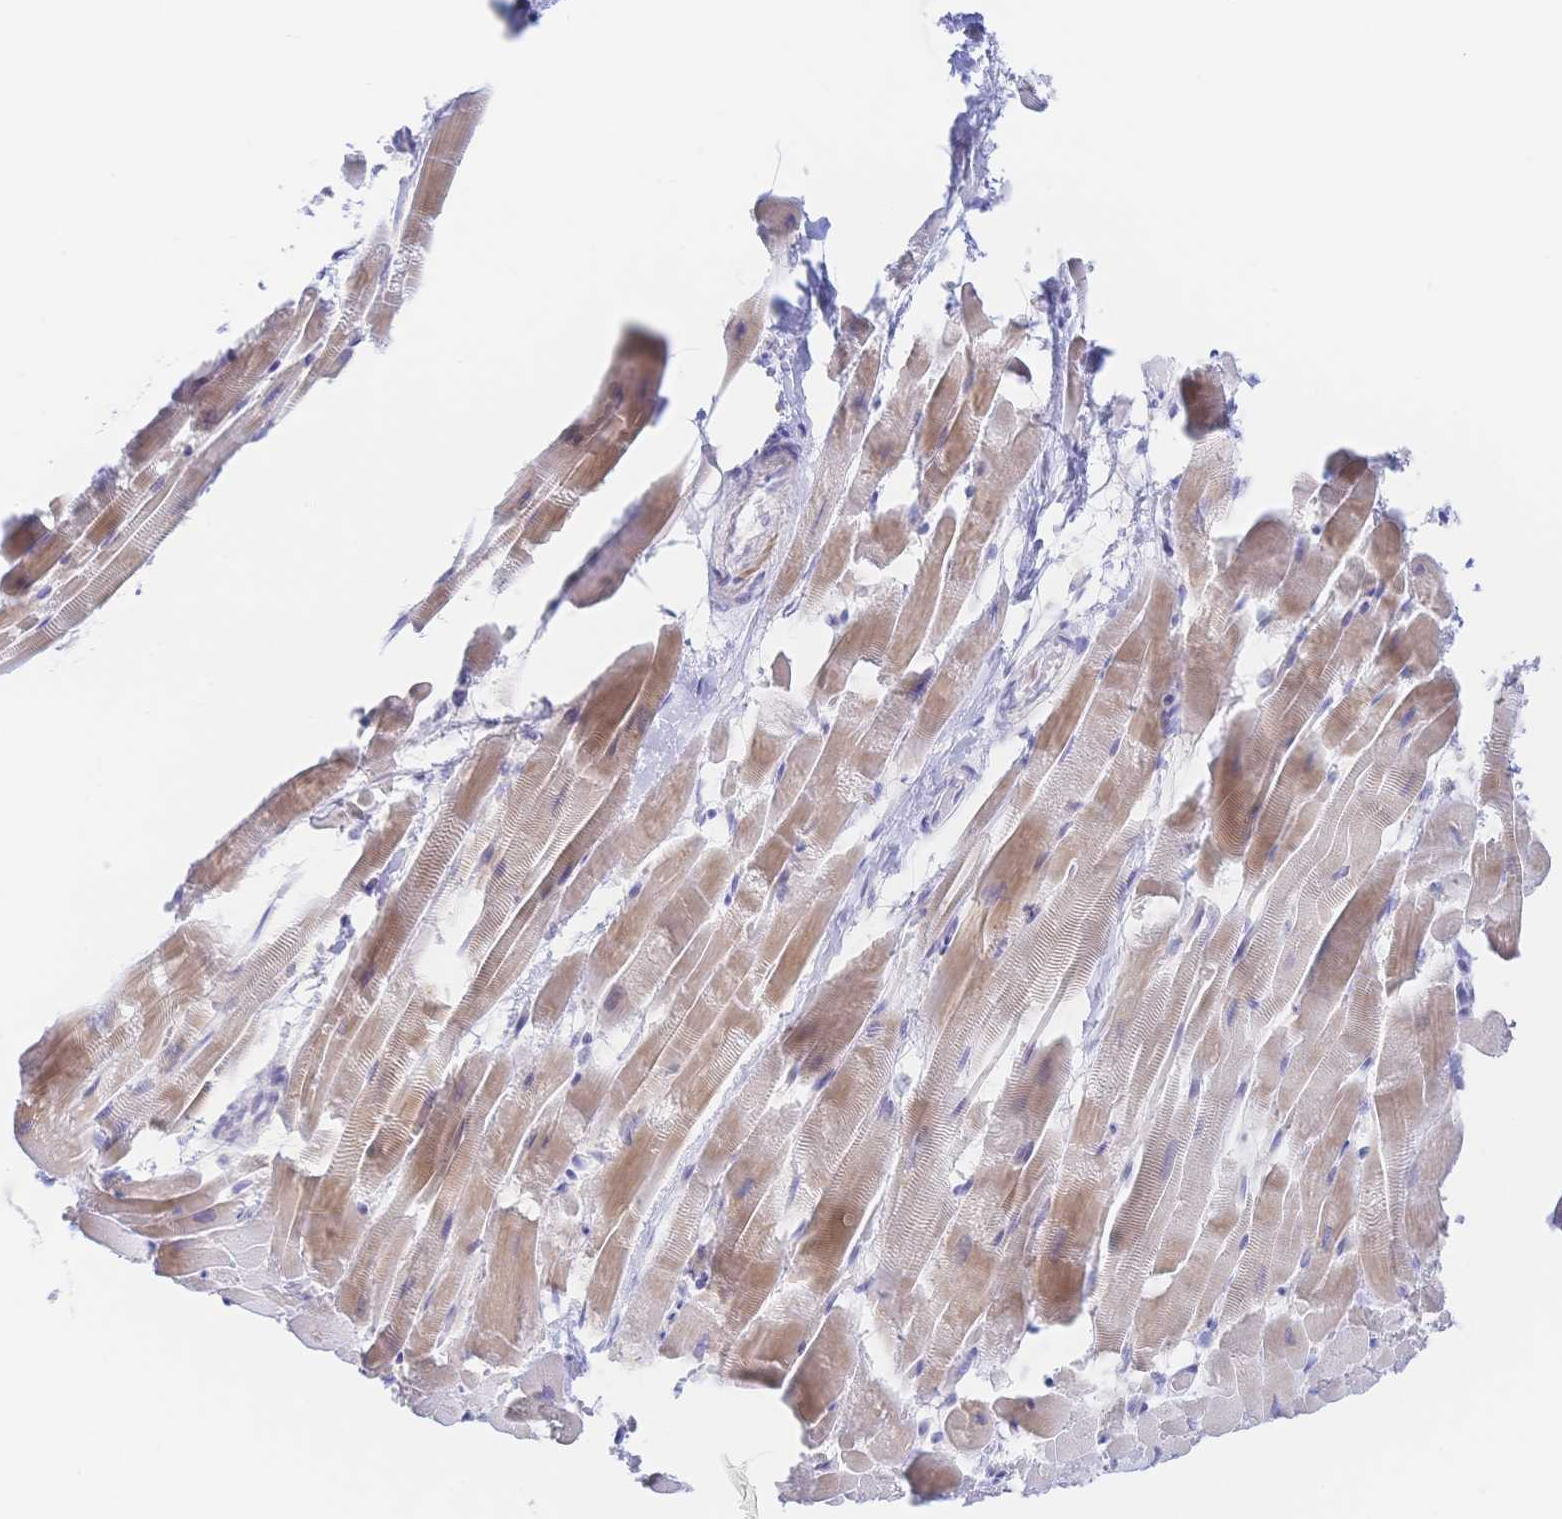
{"staining": {"intensity": "moderate", "quantity": "25%-75%", "location": "cytoplasmic/membranous"}, "tissue": "heart muscle", "cell_type": "Cardiomyocytes", "image_type": "normal", "snomed": [{"axis": "morphology", "description": "Normal tissue, NOS"}, {"axis": "topography", "description": "Heart"}], "caption": "High-magnification brightfield microscopy of unremarkable heart muscle stained with DAB (brown) and counterstained with hematoxylin (blue). cardiomyocytes exhibit moderate cytoplasmic/membranous expression is appreciated in about25%-75% of cells.", "gene": "SIAH3", "patient": {"sex": "male", "age": 37}}